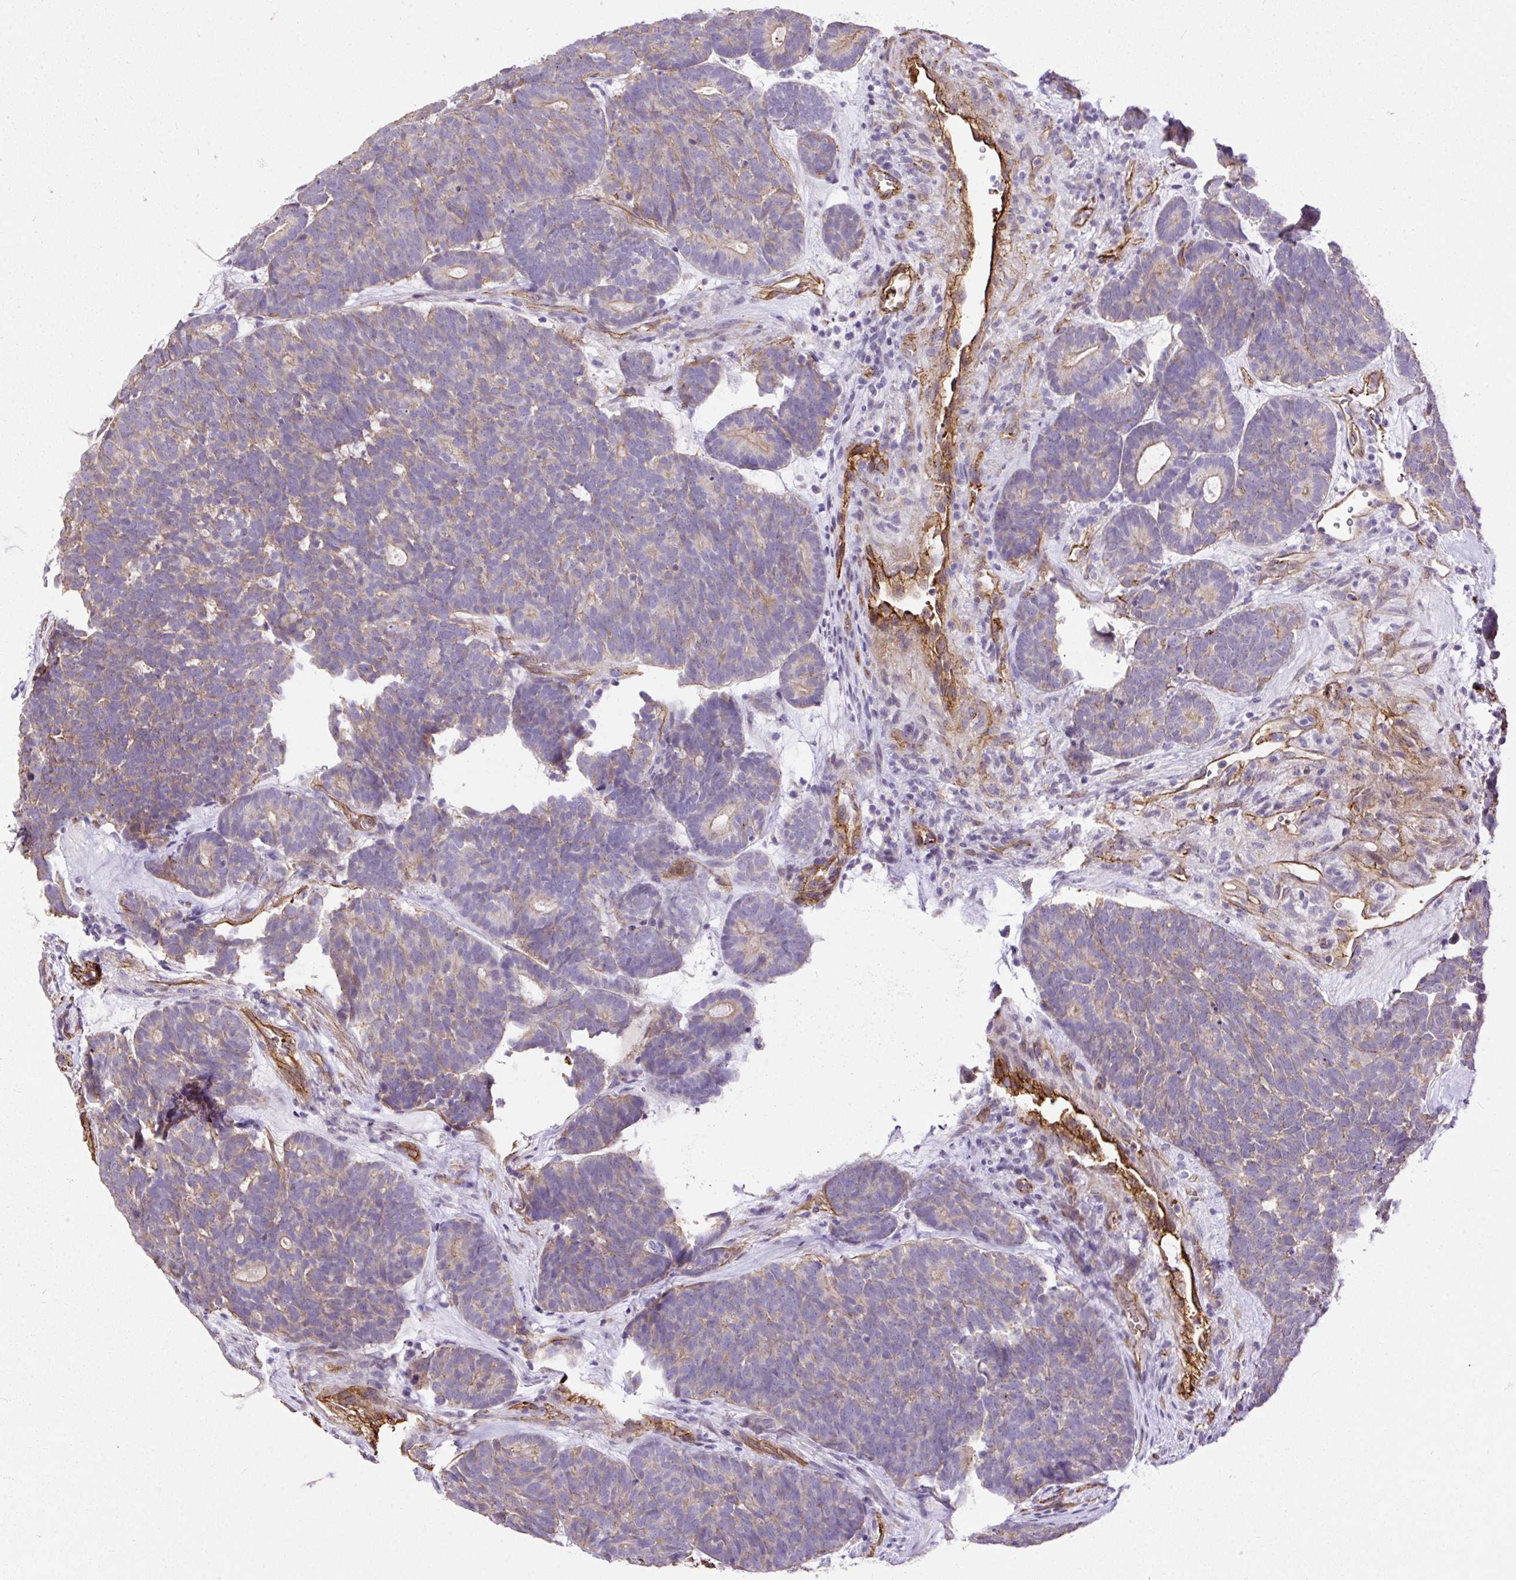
{"staining": {"intensity": "weak", "quantity": "<25%", "location": "cytoplasmic/membranous"}, "tissue": "head and neck cancer", "cell_type": "Tumor cells", "image_type": "cancer", "snomed": [{"axis": "morphology", "description": "Adenocarcinoma, NOS"}, {"axis": "topography", "description": "Head-Neck"}], "caption": "IHC histopathology image of neoplastic tissue: head and neck adenocarcinoma stained with DAB displays no significant protein positivity in tumor cells. (DAB immunohistochemistry (IHC) with hematoxylin counter stain).", "gene": "MAGEB16", "patient": {"sex": "female", "age": 81}}